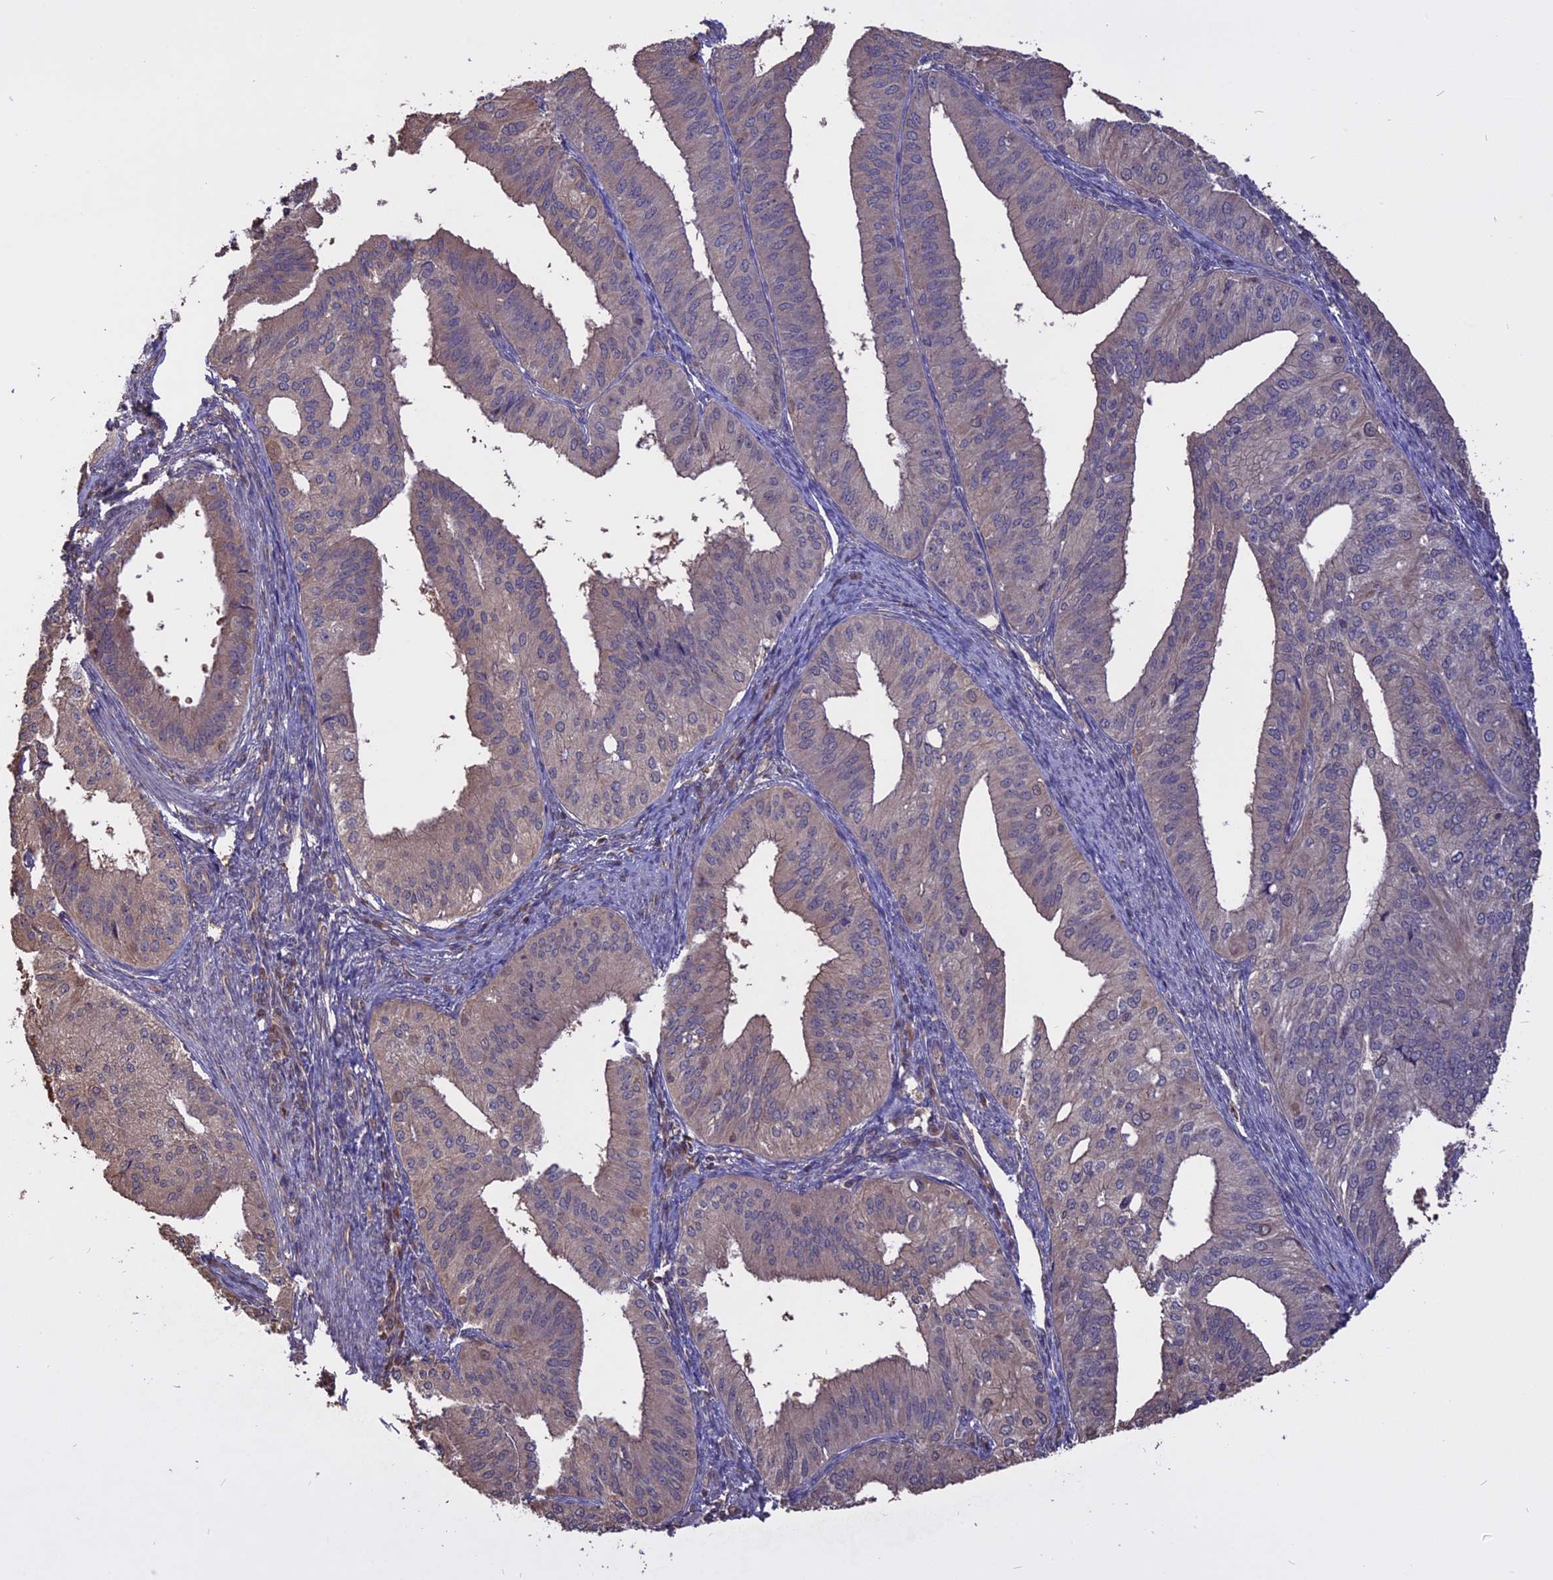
{"staining": {"intensity": "negative", "quantity": "none", "location": "none"}, "tissue": "endometrial cancer", "cell_type": "Tumor cells", "image_type": "cancer", "snomed": [{"axis": "morphology", "description": "Adenocarcinoma, NOS"}, {"axis": "topography", "description": "Endometrium"}], "caption": "Micrograph shows no protein staining in tumor cells of endometrial cancer tissue. (Brightfield microscopy of DAB immunohistochemistry (IHC) at high magnification).", "gene": "CARMIL2", "patient": {"sex": "female", "age": 50}}